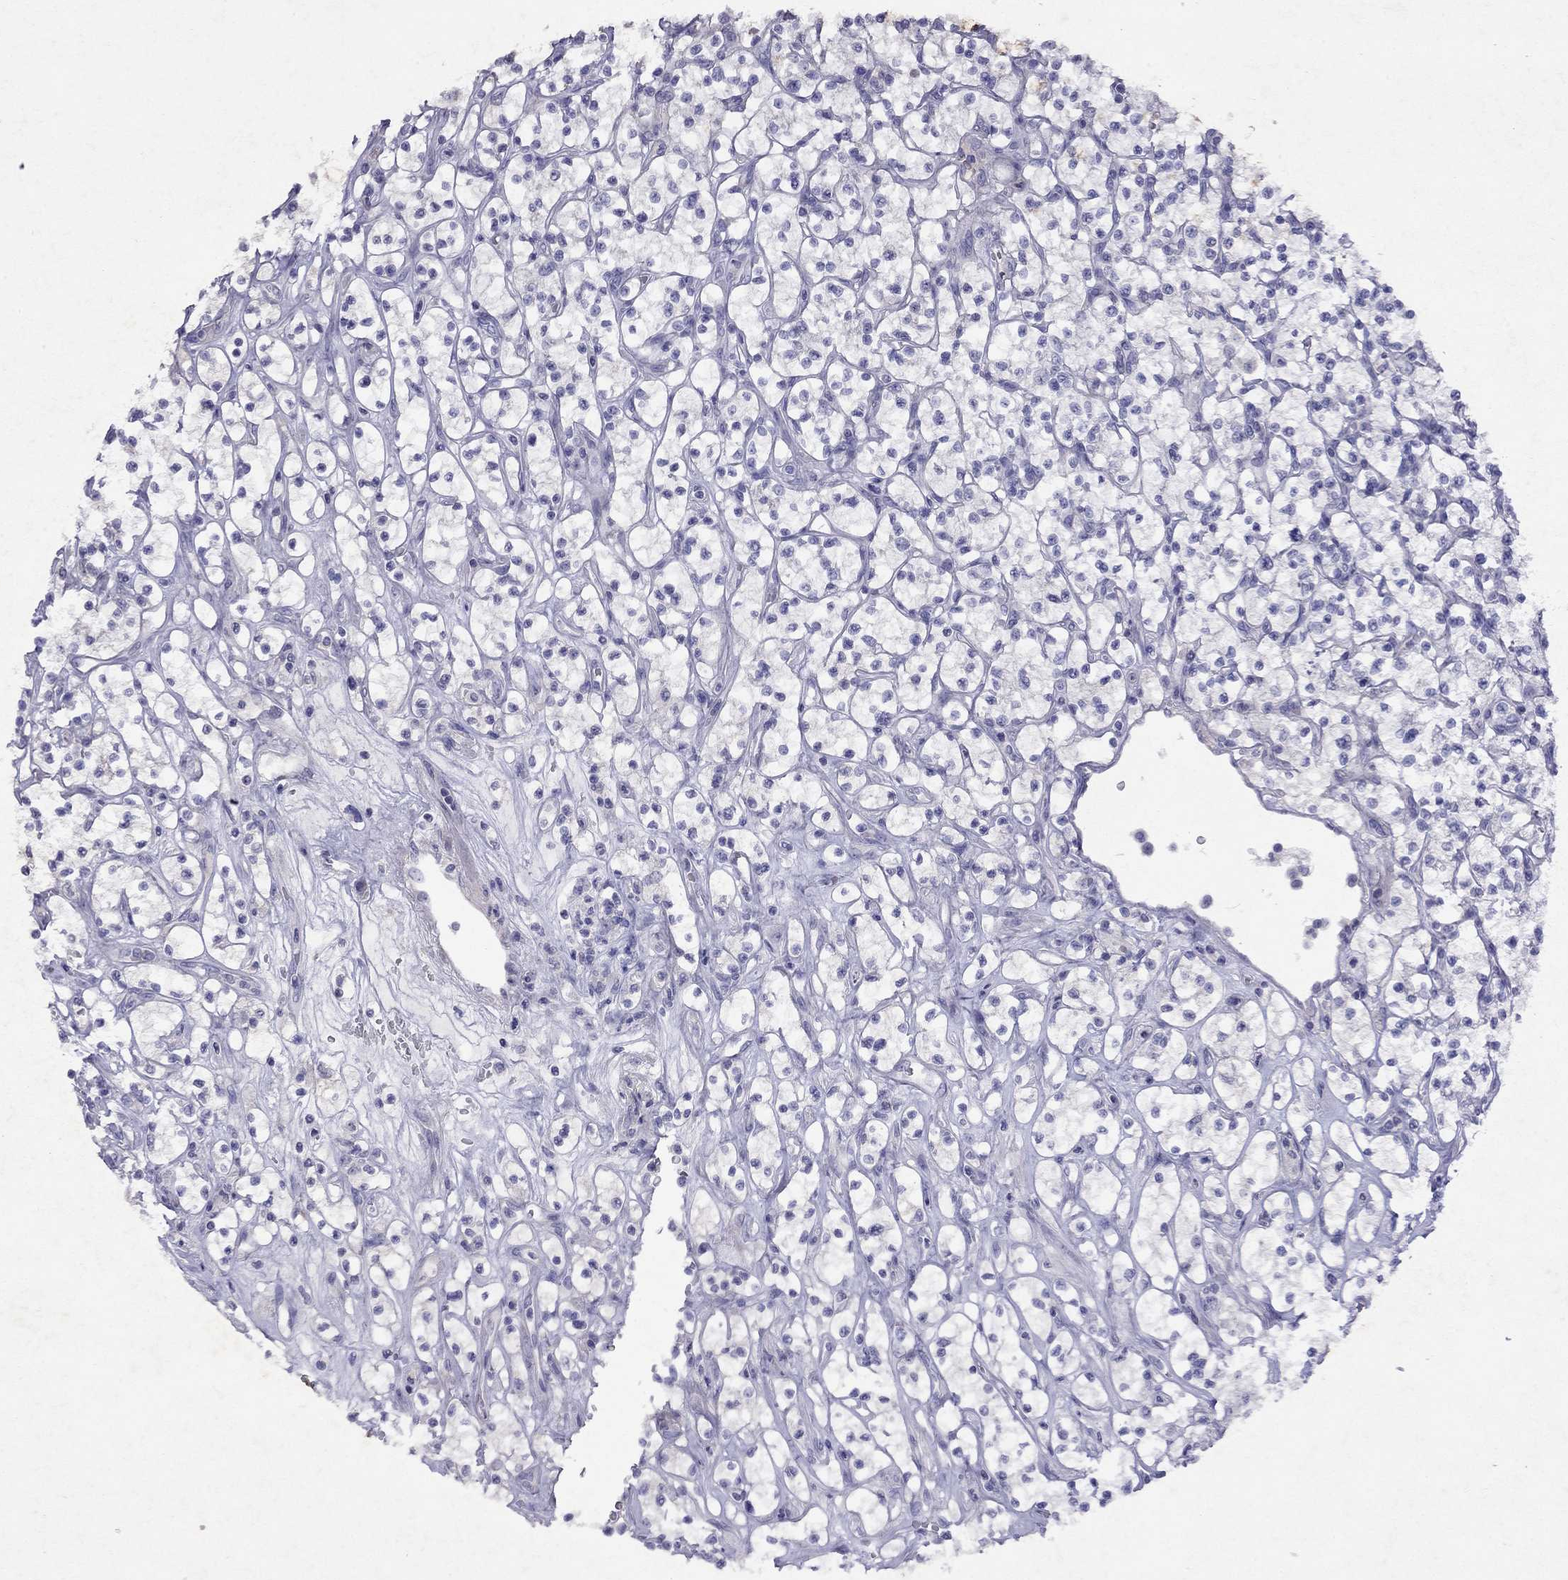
{"staining": {"intensity": "negative", "quantity": "none", "location": "none"}, "tissue": "renal cancer", "cell_type": "Tumor cells", "image_type": "cancer", "snomed": [{"axis": "morphology", "description": "Adenocarcinoma, NOS"}, {"axis": "topography", "description": "Kidney"}], "caption": "The IHC image has no significant positivity in tumor cells of renal adenocarcinoma tissue.", "gene": "GNAT3", "patient": {"sex": "female", "age": 64}}